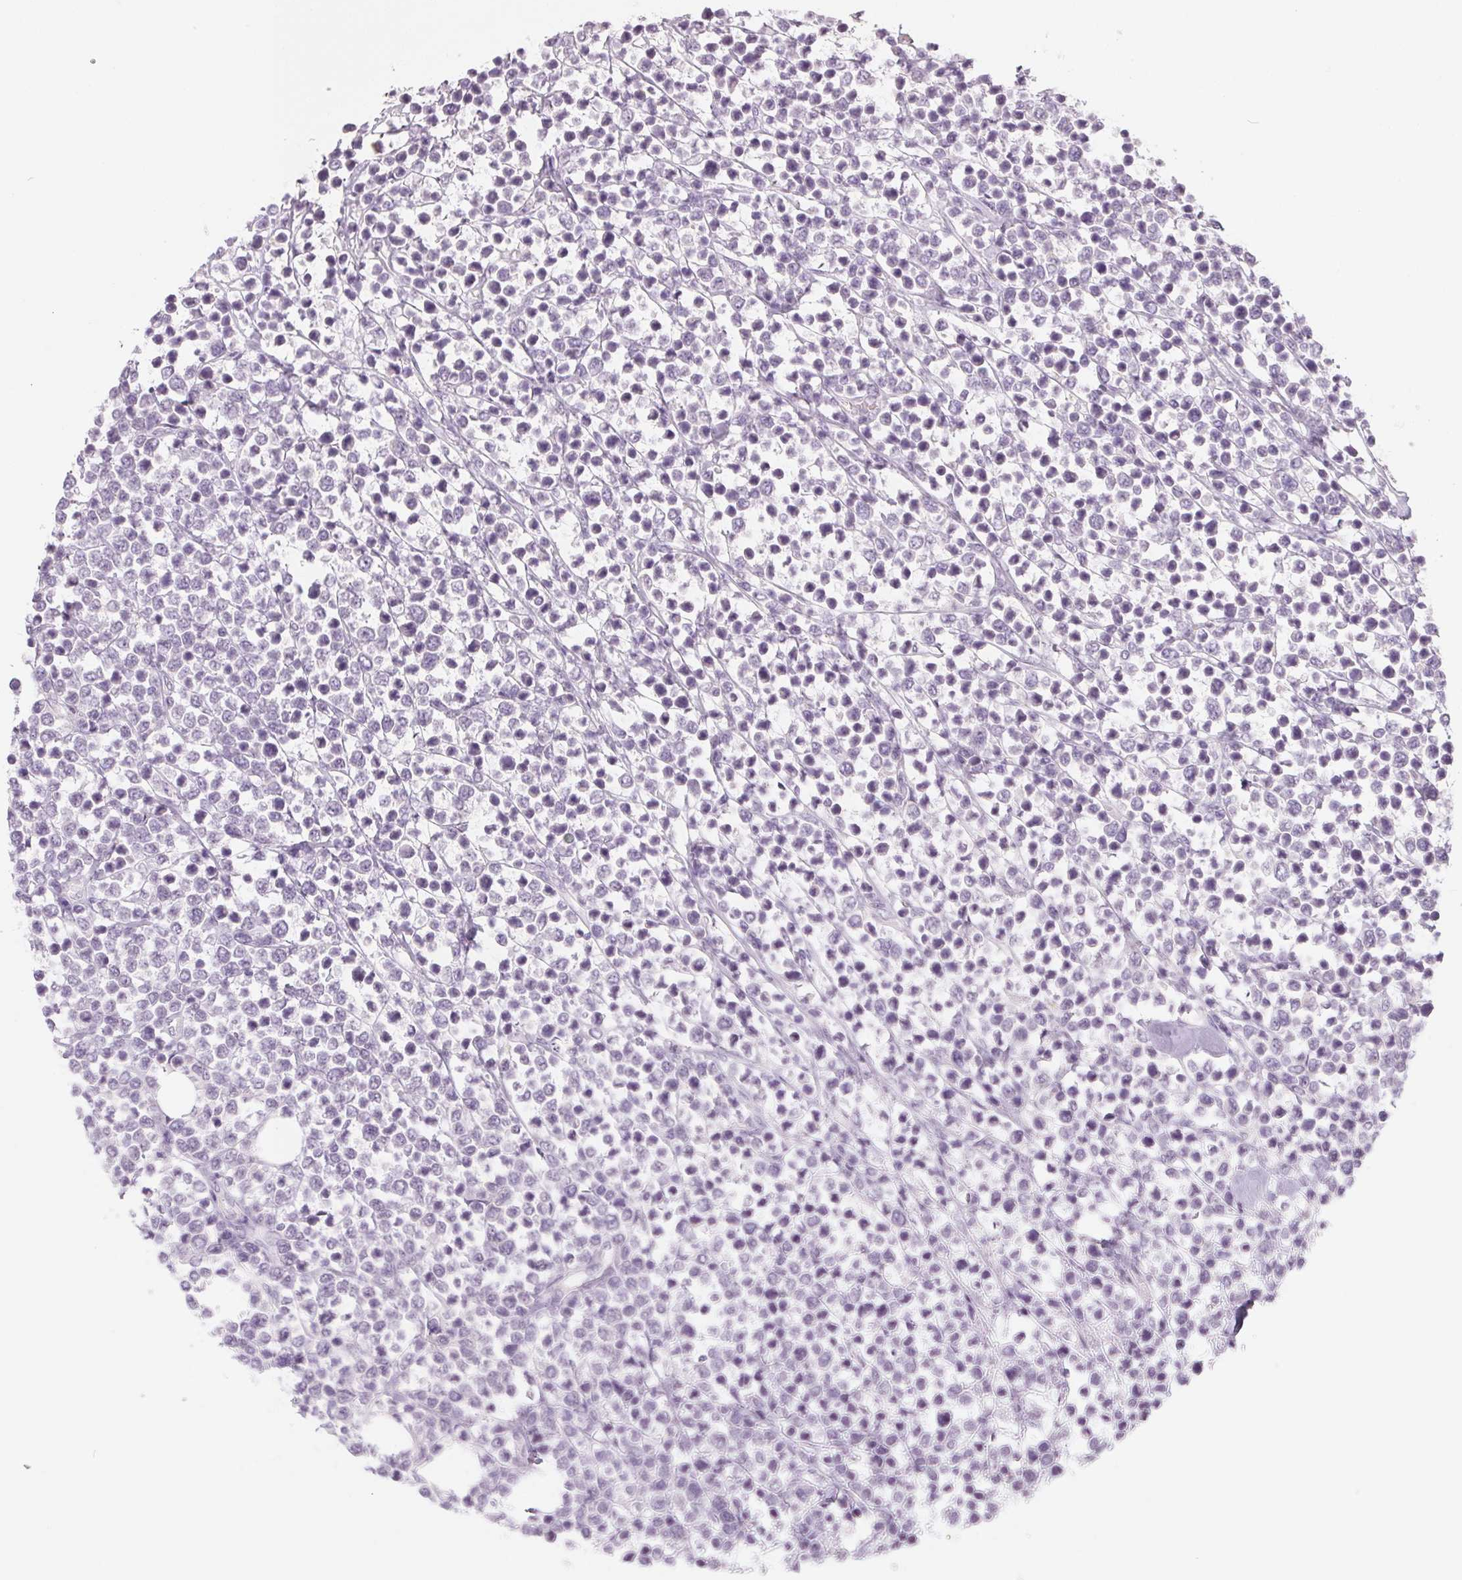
{"staining": {"intensity": "negative", "quantity": "none", "location": "none"}, "tissue": "lymphoma", "cell_type": "Tumor cells", "image_type": "cancer", "snomed": [{"axis": "morphology", "description": "Malignant lymphoma, non-Hodgkin's type, High grade"}, {"axis": "topography", "description": "Soft tissue"}], "caption": "DAB immunohistochemical staining of lymphoma exhibits no significant staining in tumor cells.", "gene": "POU1F1", "patient": {"sex": "female", "age": 56}}